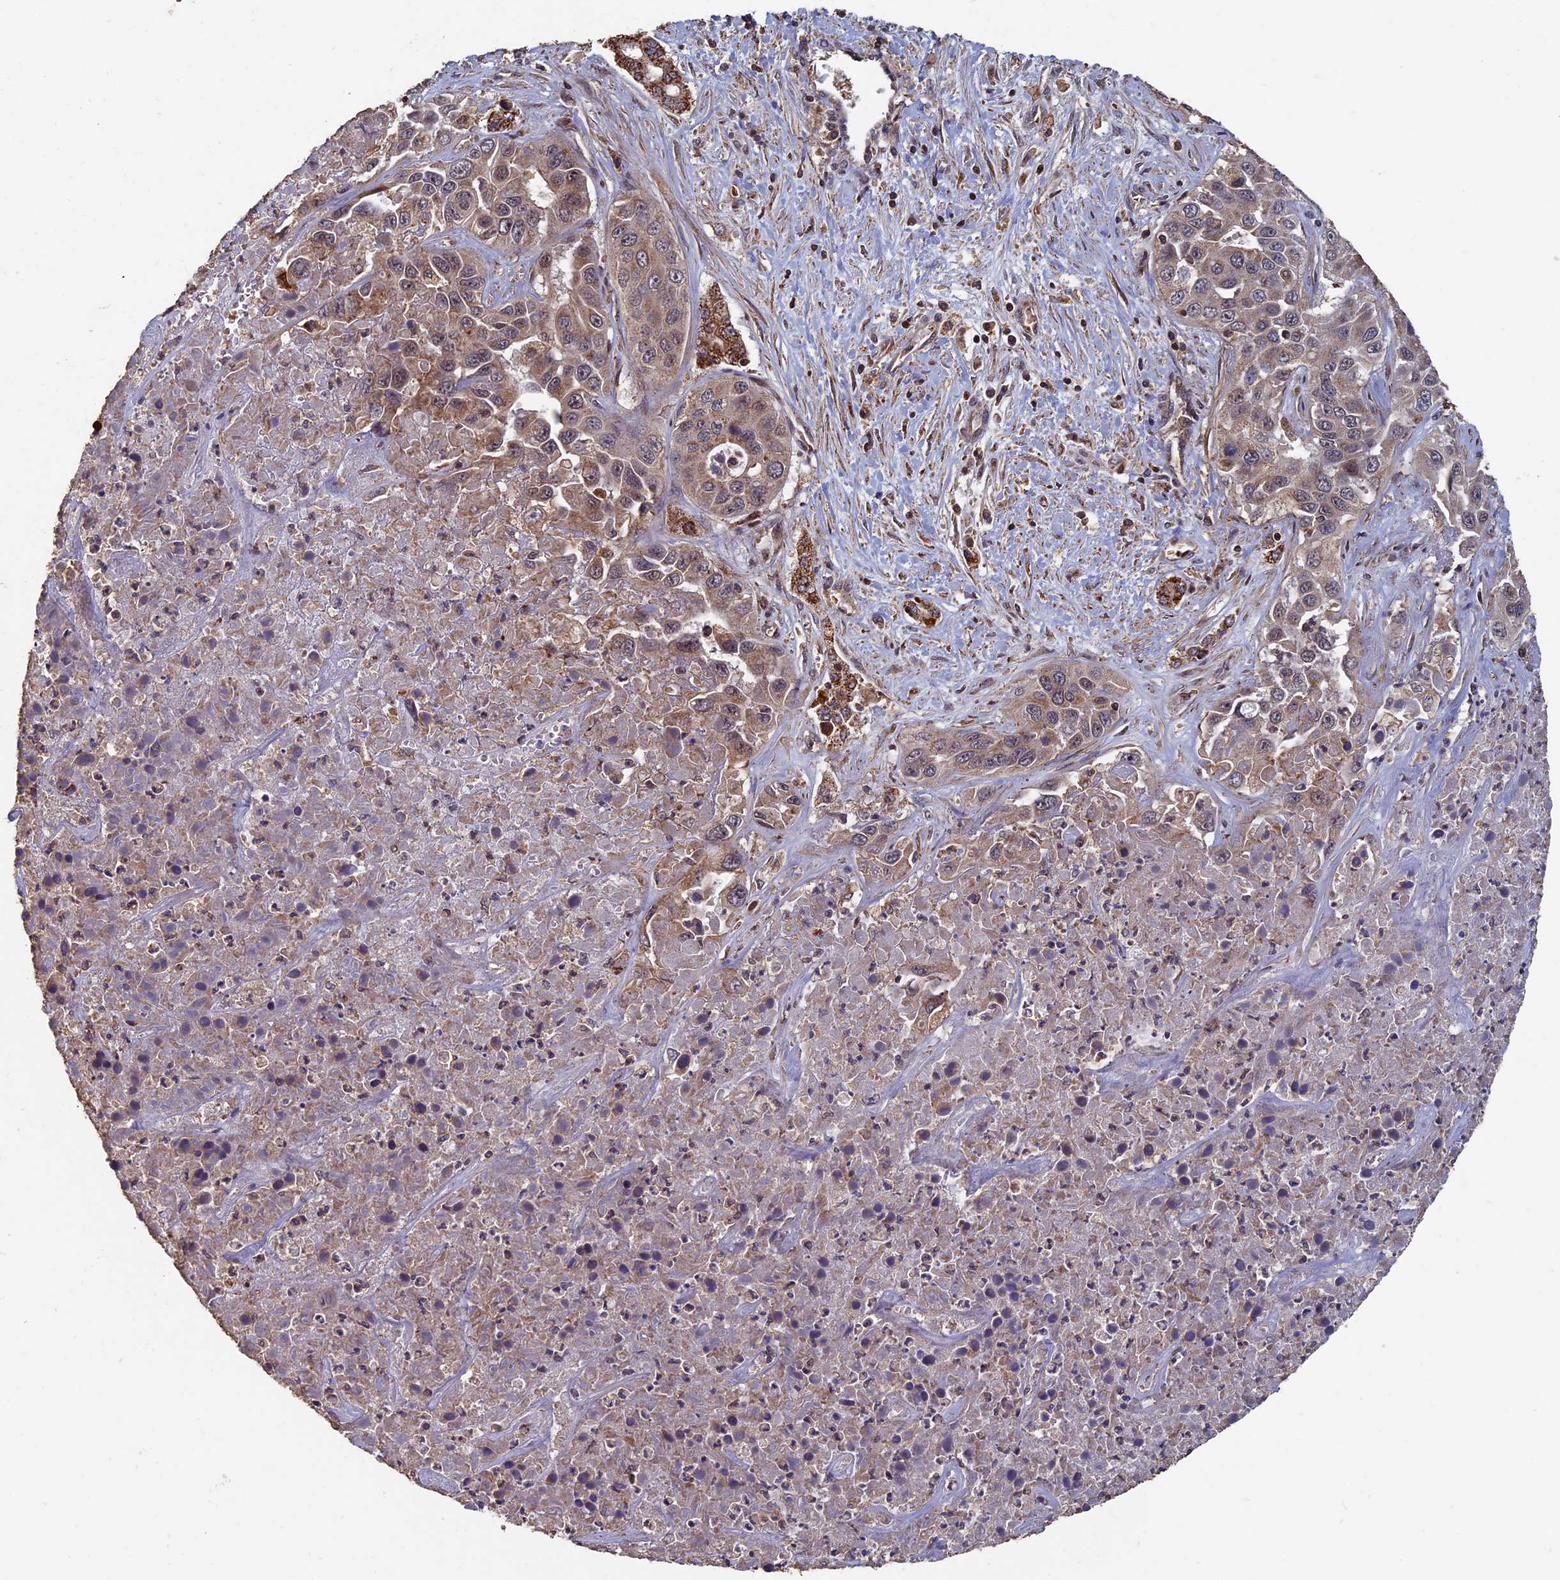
{"staining": {"intensity": "weak", "quantity": ">75%", "location": "cytoplasmic/membranous"}, "tissue": "liver cancer", "cell_type": "Tumor cells", "image_type": "cancer", "snomed": [{"axis": "morphology", "description": "Cholangiocarcinoma"}, {"axis": "topography", "description": "Liver"}], "caption": "Brown immunohistochemical staining in human liver cancer (cholangiocarcinoma) reveals weak cytoplasmic/membranous staining in approximately >75% of tumor cells.", "gene": "RASGRF1", "patient": {"sex": "female", "age": 52}}